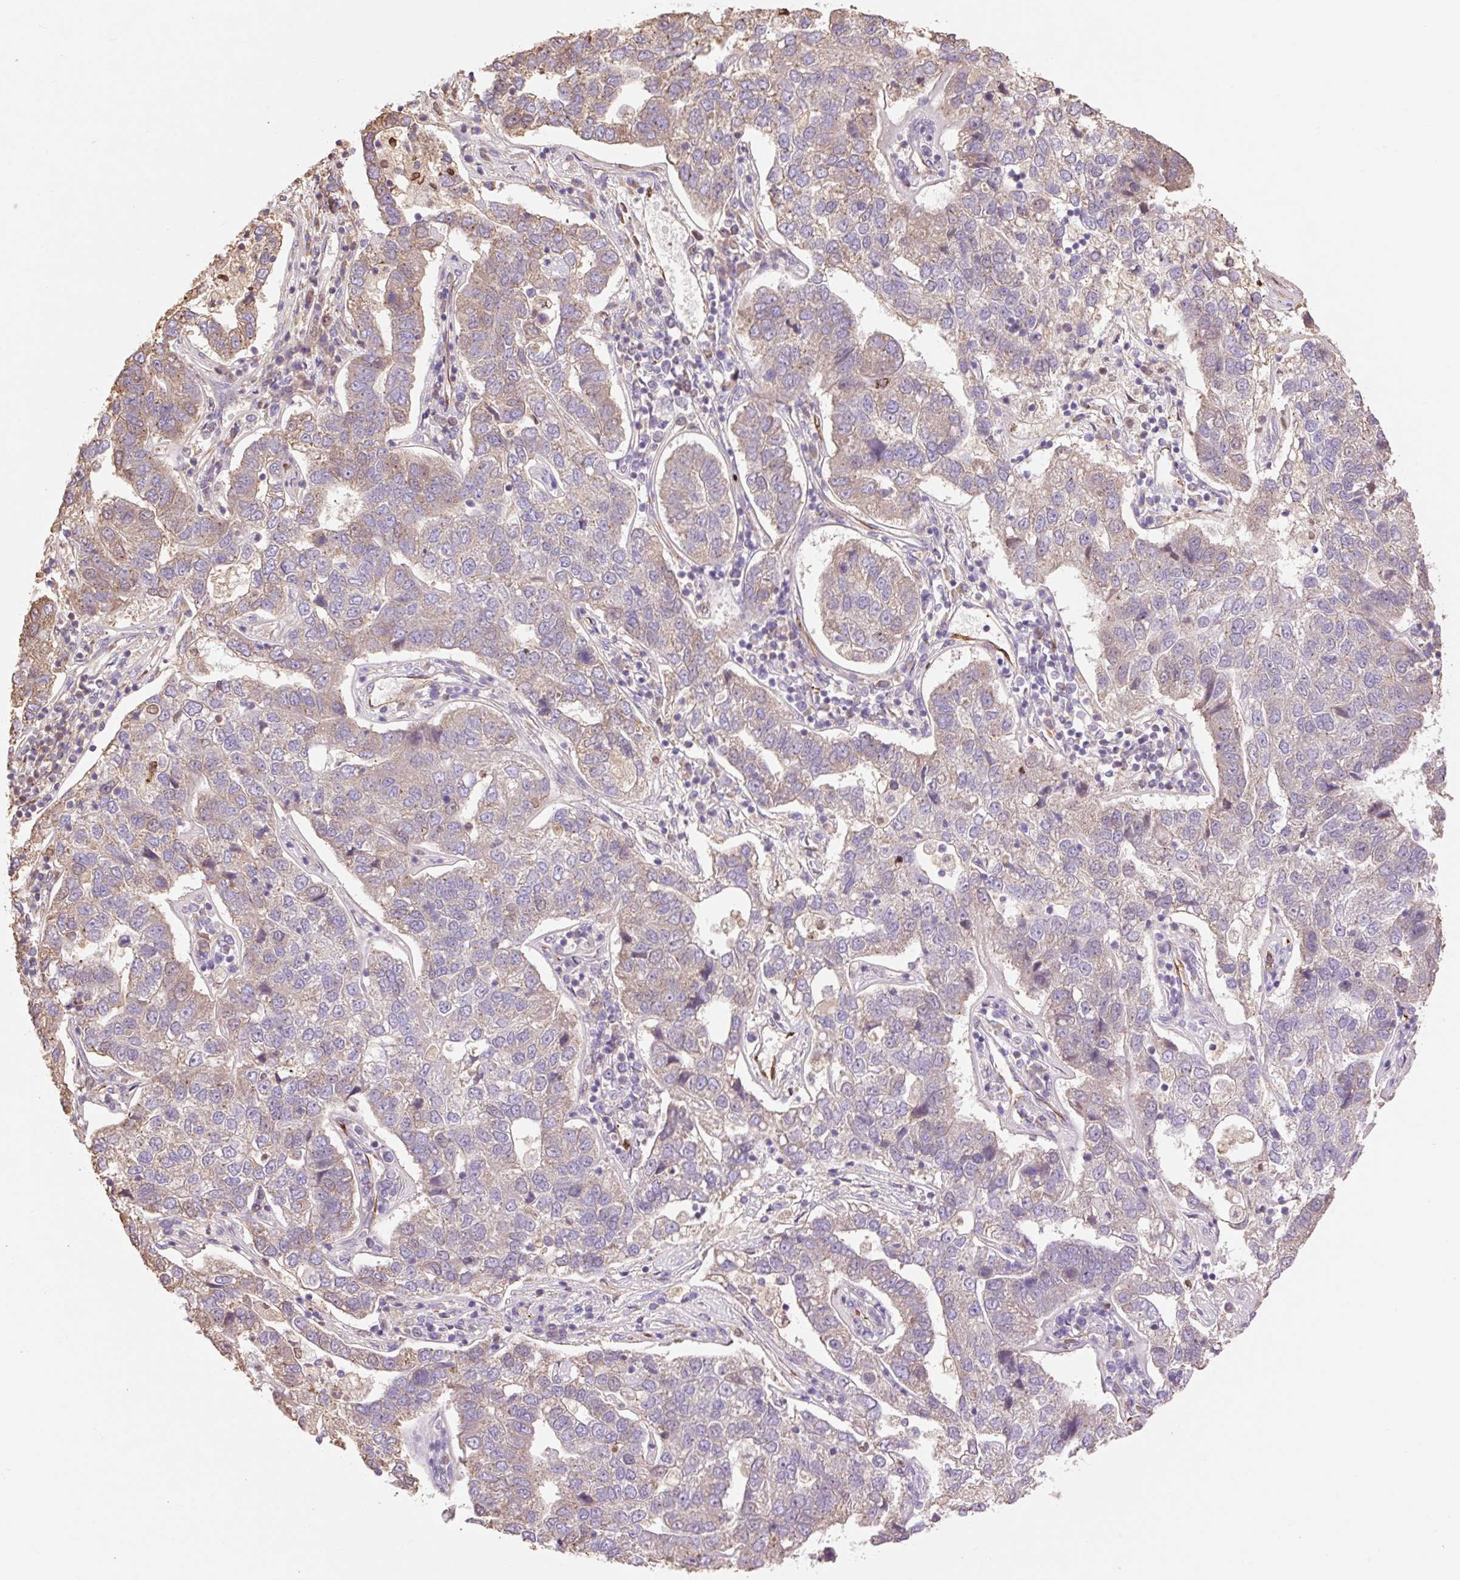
{"staining": {"intensity": "weak", "quantity": "25%-75%", "location": "cytoplasmic/membranous"}, "tissue": "pancreatic cancer", "cell_type": "Tumor cells", "image_type": "cancer", "snomed": [{"axis": "morphology", "description": "Adenocarcinoma, NOS"}, {"axis": "topography", "description": "Pancreas"}], "caption": "Immunohistochemical staining of pancreatic cancer (adenocarcinoma) reveals weak cytoplasmic/membranous protein positivity in approximately 25%-75% of tumor cells.", "gene": "DESI1", "patient": {"sex": "female", "age": 61}}